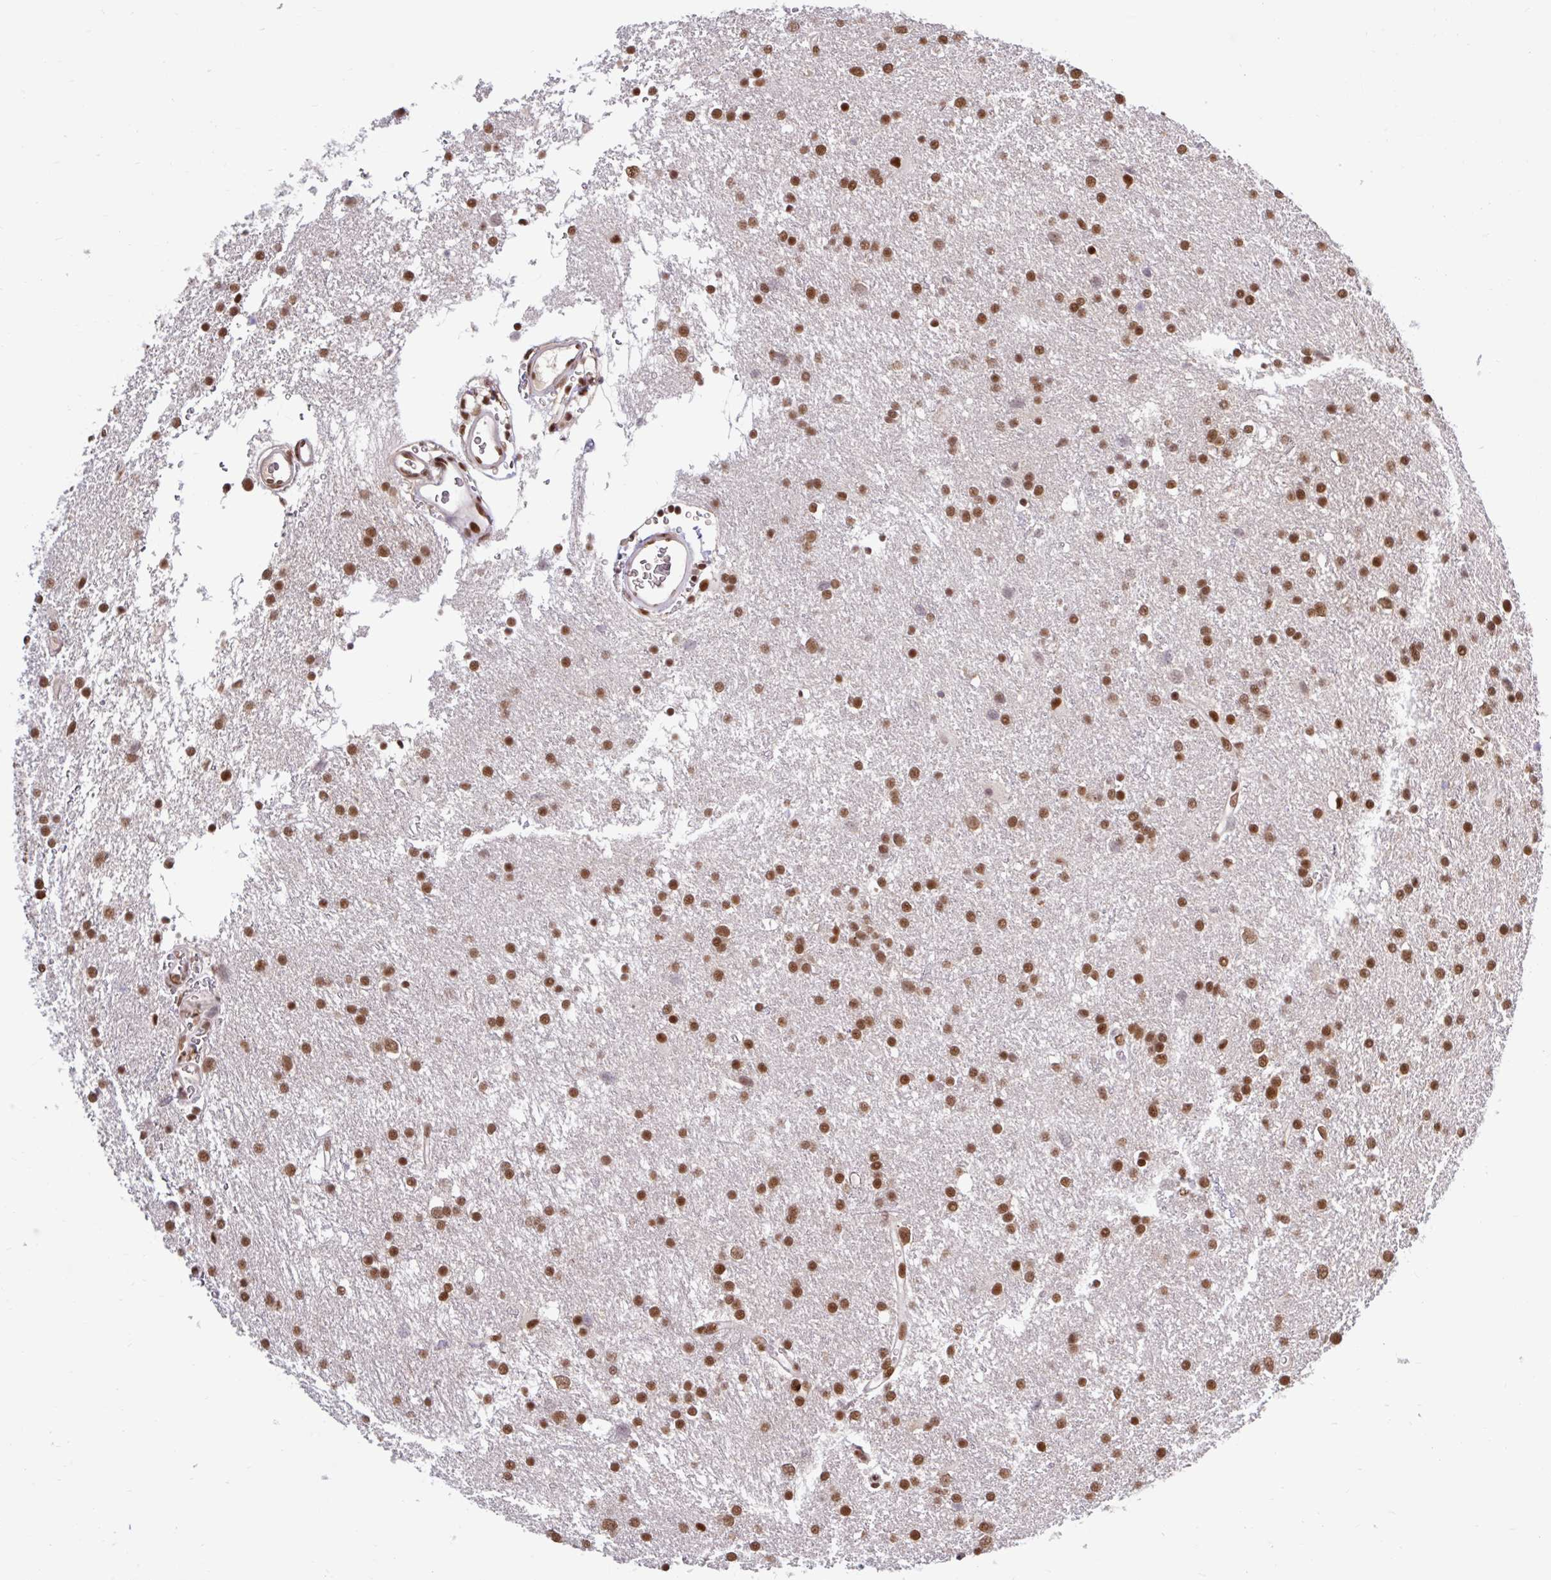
{"staining": {"intensity": "moderate", "quantity": ">75%", "location": "nuclear"}, "tissue": "glioma", "cell_type": "Tumor cells", "image_type": "cancer", "snomed": [{"axis": "morphology", "description": "Glioma, malignant, Low grade"}, {"axis": "topography", "description": "Brain"}], "caption": "This photomicrograph displays malignant glioma (low-grade) stained with IHC to label a protein in brown. The nuclear of tumor cells show moderate positivity for the protein. Nuclei are counter-stained blue.", "gene": "ABCA9", "patient": {"sex": "female", "age": 32}}